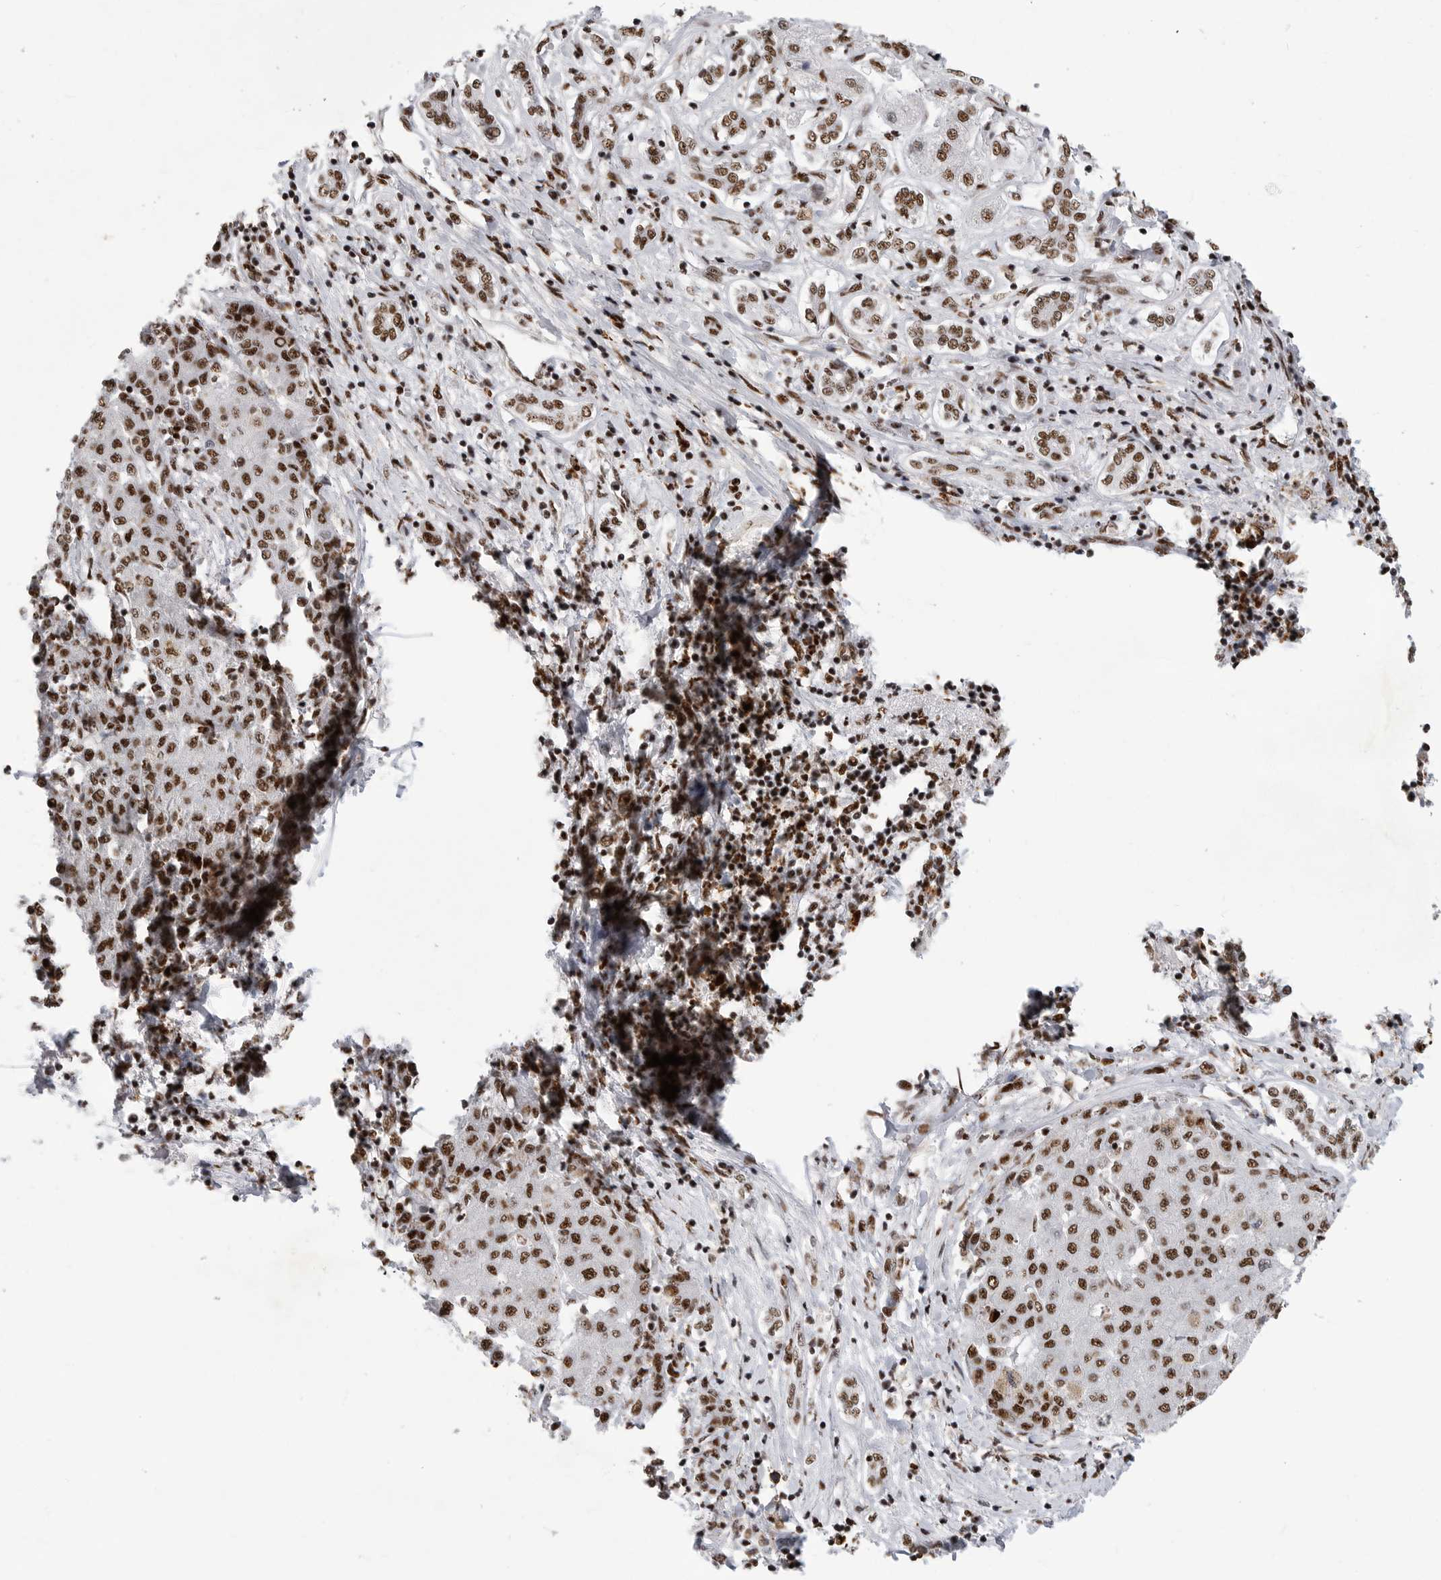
{"staining": {"intensity": "moderate", "quantity": ">75%", "location": "nuclear"}, "tissue": "liver cancer", "cell_type": "Tumor cells", "image_type": "cancer", "snomed": [{"axis": "morphology", "description": "Carcinoma, Hepatocellular, NOS"}, {"axis": "topography", "description": "Liver"}], "caption": "Immunohistochemical staining of human liver cancer exhibits medium levels of moderate nuclear protein positivity in about >75% of tumor cells. The protein of interest is stained brown, and the nuclei are stained in blue (DAB IHC with brightfield microscopy, high magnification).", "gene": "BCLAF1", "patient": {"sex": "male", "age": 65}}